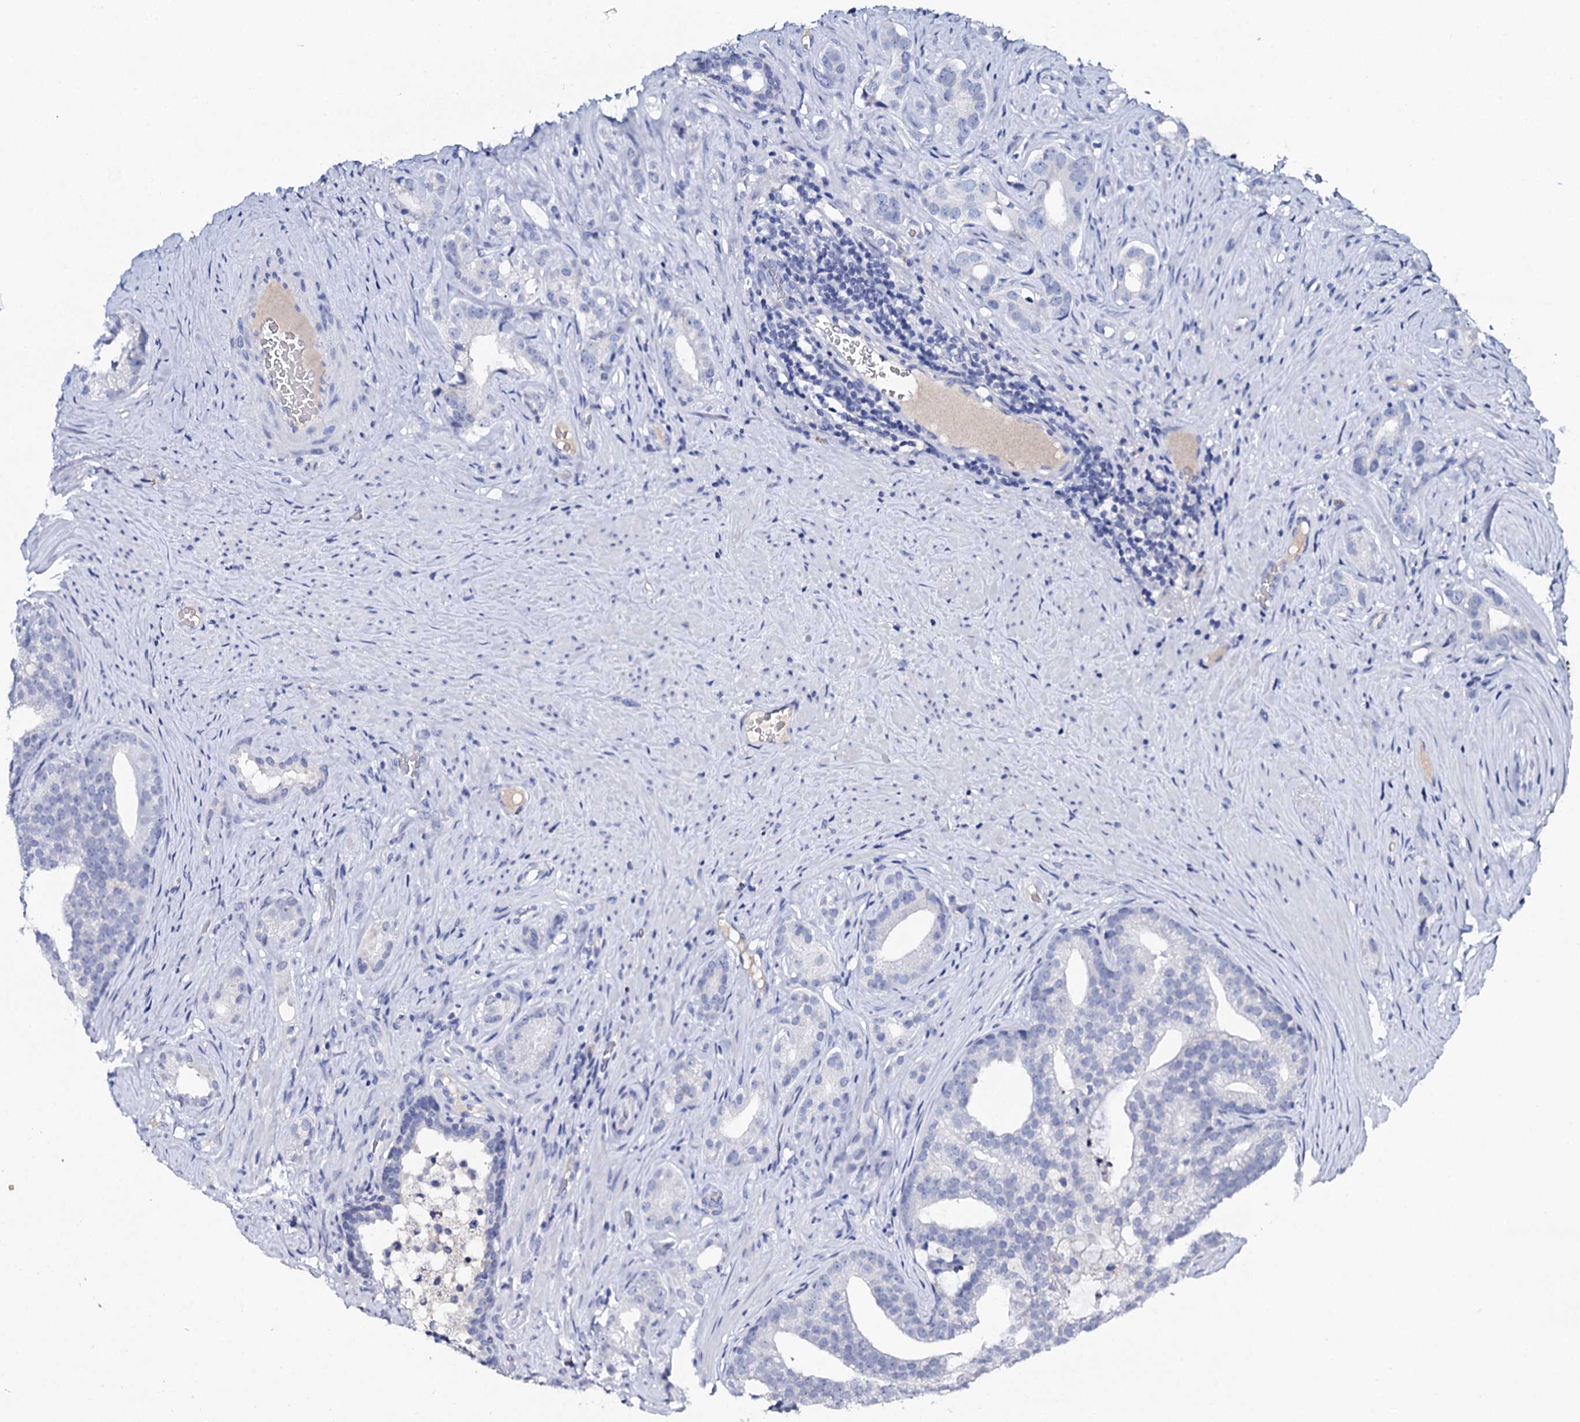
{"staining": {"intensity": "negative", "quantity": "none", "location": "none"}, "tissue": "prostate cancer", "cell_type": "Tumor cells", "image_type": "cancer", "snomed": [{"axis": "morphology", "description": "Adenocarcinoma, Low grade"}, {"axis": "topography", "description": "Prostate"}], "caption": "Immunohistochemistry of human low-grade adenocarcinoma (prostate) reveals no expression in tumor cells.", "gene": "FBXL16", "patient": {"sex": "male", "age": 71}}